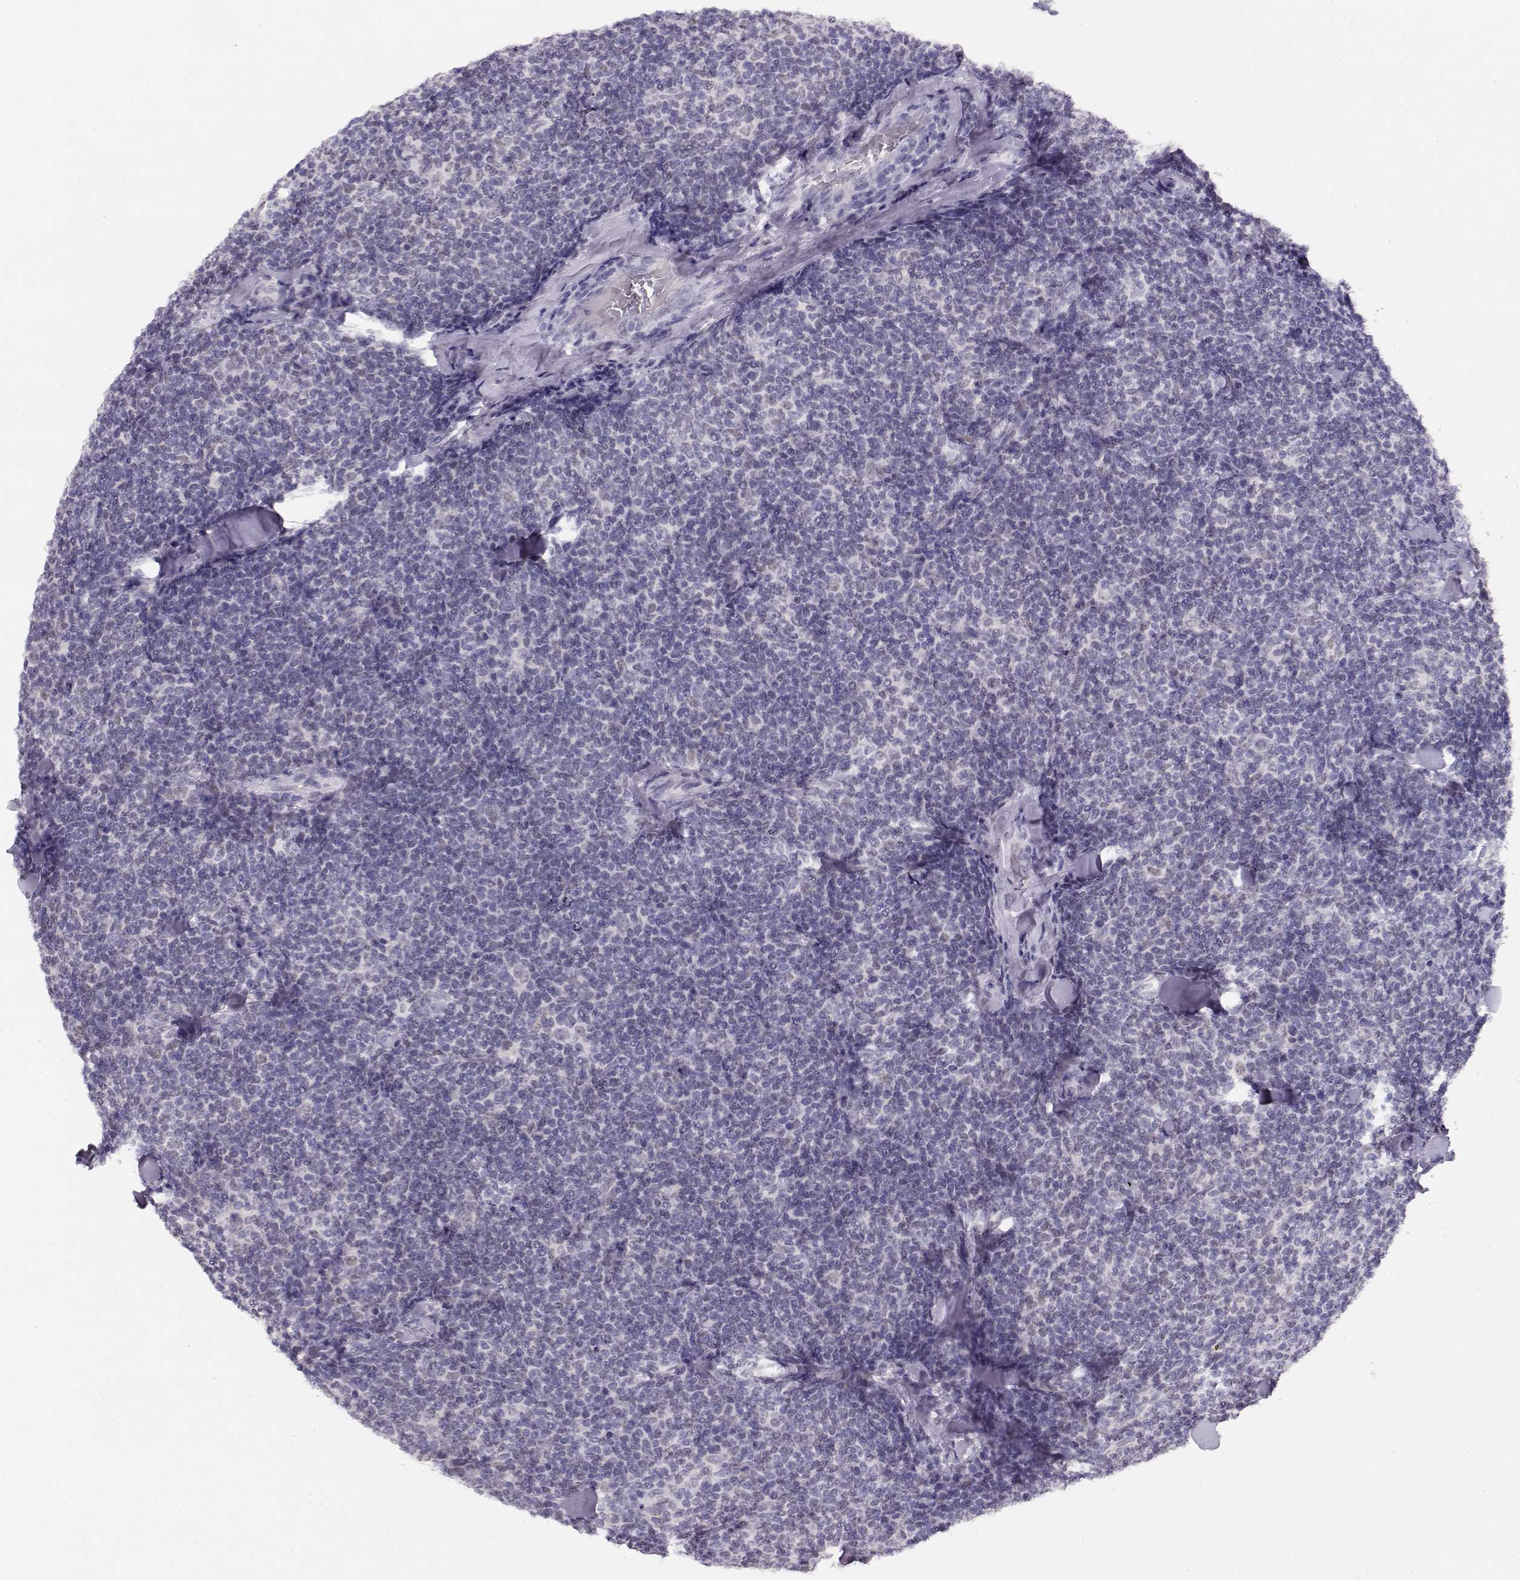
{"staining": {"intensity": "negative", "quantity": "none", "location": "none"}, "tissue": "lymphoma", "cell_type": "Tumor cells", "image_type": "cancer", "snomed": [{"axis": "morphology", "description": "Malignant lymphoma, non-Hodgkin's type, Low grade"}, {"axis": "topography", "description": "Lymph node"}], "caption": "This is an immunohistochemistry (IHC) micrograph of low-grade malignant lymphoma, non-Hodgkin's type. There is no positivity in tumor cells.", "gene": "IMPG1", "patient": {"sex": "female", "age": 56}}